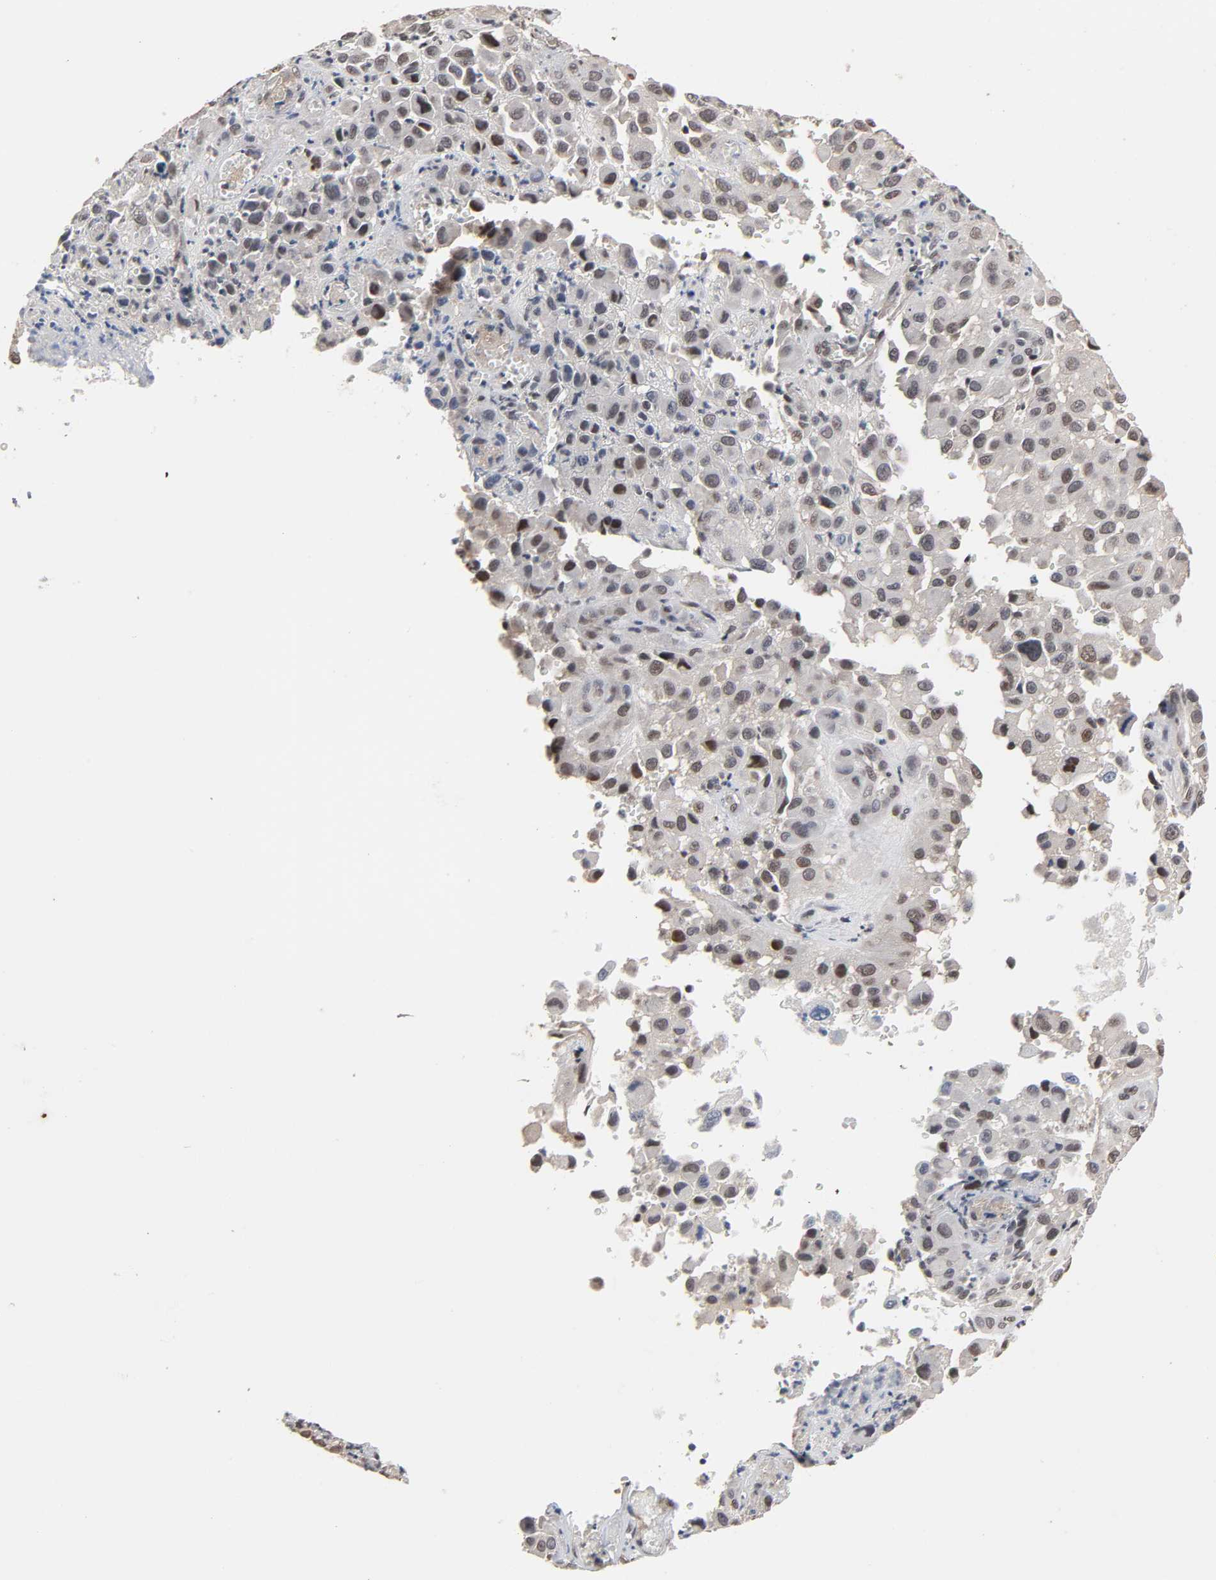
{"staining": {"intensity": "moderate", "quantity": "25%-75%", "location": "nuclear"}, "tissue": "melanoma", "cell_type": "Tumor cells", "image_type": "cancer", "snomed": [{"axis": "morphology", "description": "Malignant melanoma, NOS"}, {"axis": "topography", "description": "Skin"}], "caption": "Protein expression analysis of melanoma exhibits moderate nuclear staining in about 25%-75% of tumor cells. (DAB (3,3'-diaminobenzidine) IHC with brightfield microscopy, high magnification).", "gene": "HTR1E", "patient": {"sex": "female", "age": 21}}